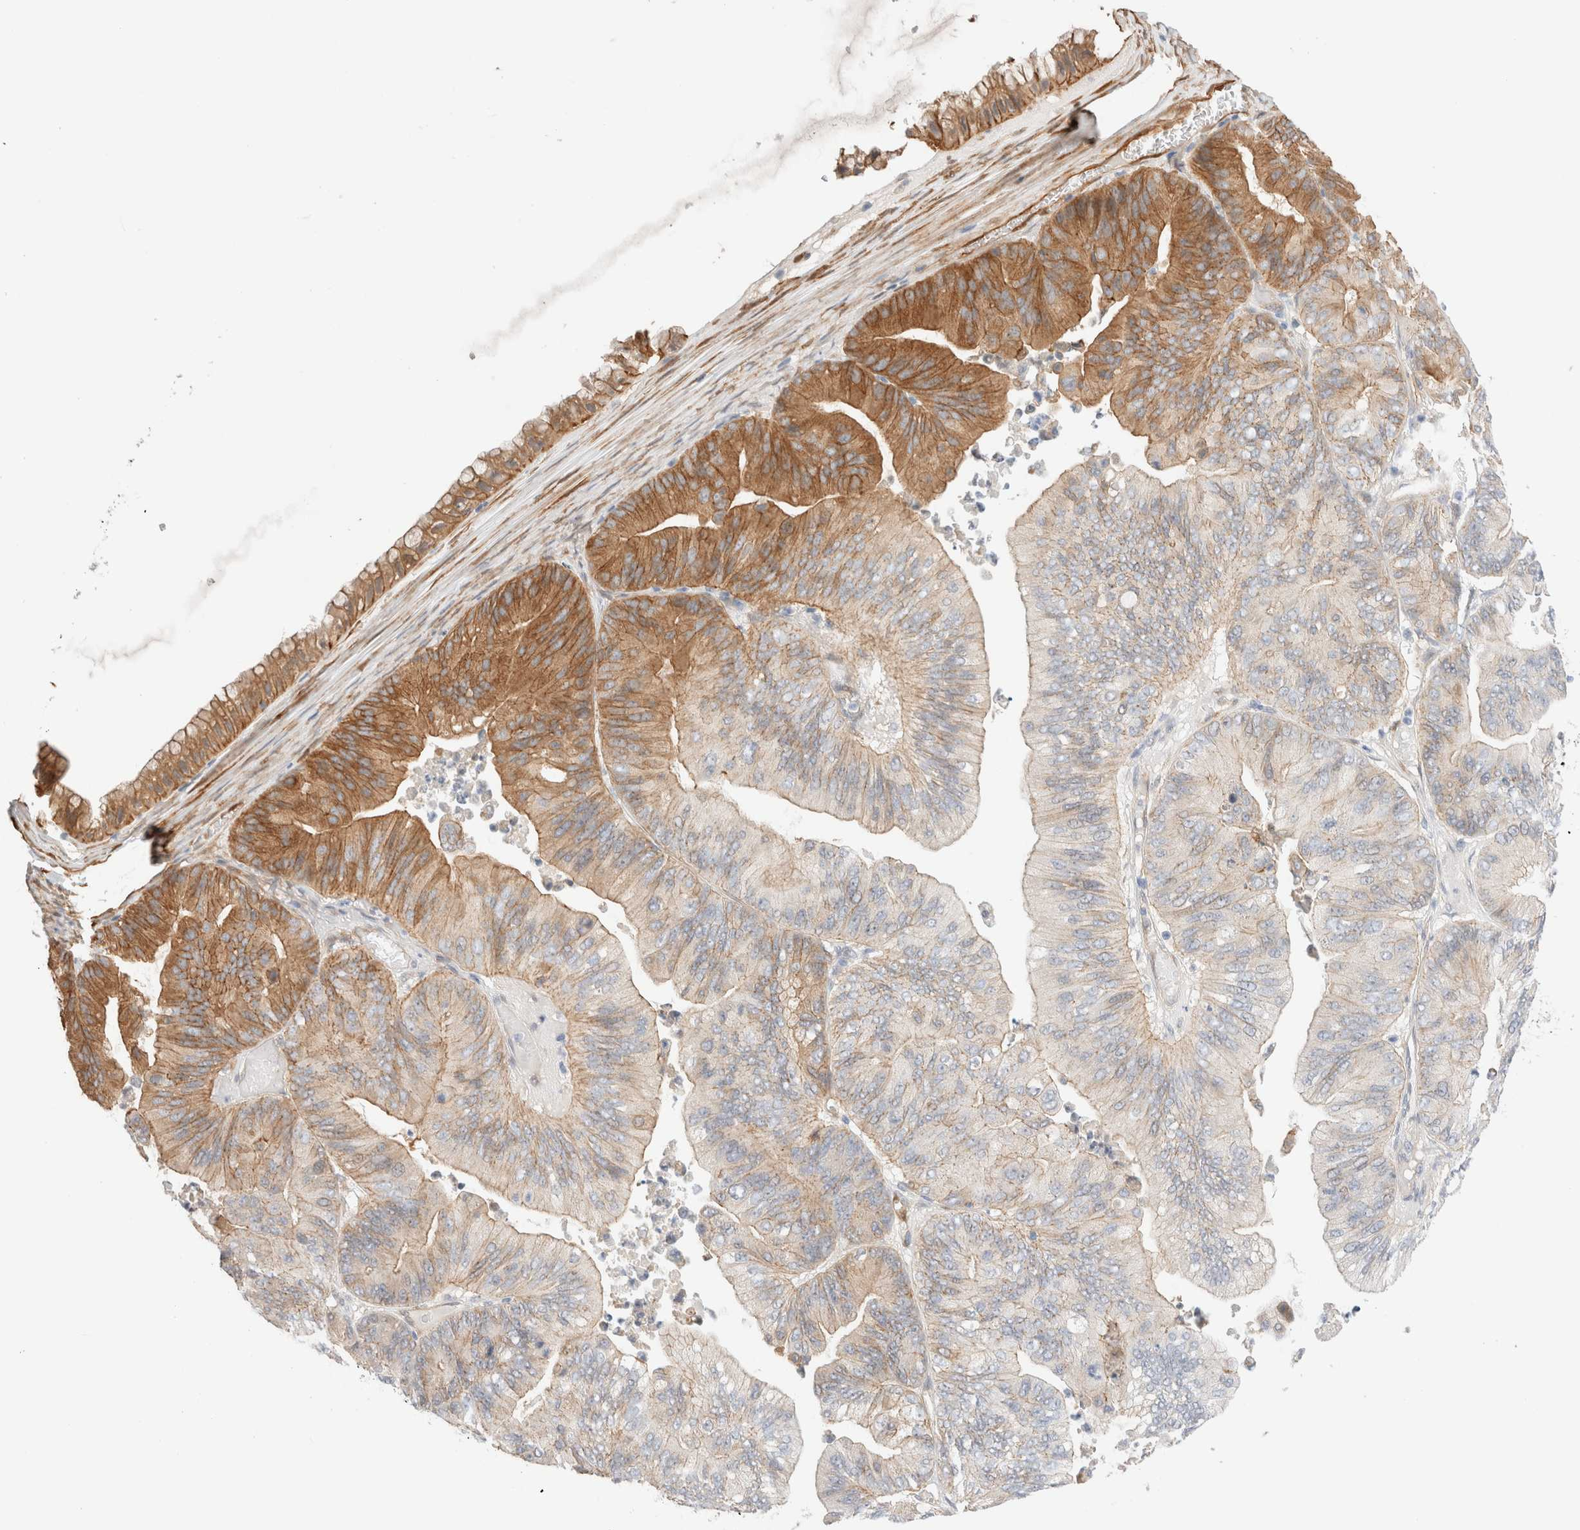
{"staining": {"intensity": "moderate", "quantity": "25%-75%", "location": "cytoplasmic/membranous"}, "tissue": "ovarian cancer", "cell_type": "Tumor cells", "image_type": "cancer", "snomed": [{"axis": "morphology", "description": "Cystadenocarcinoma, mucinous, NOS"}, {"axis": "topography", "description": "Ovary"}], "caption": "Tumor cells show medium levels of moderate cytoplasmic/membranous positivity in about 25%-75% of cells in human mucinous cystadenocarcinoma (ovarian).", "gene": "LMCD1", "patient": {"sex": "female", "age": 61}}